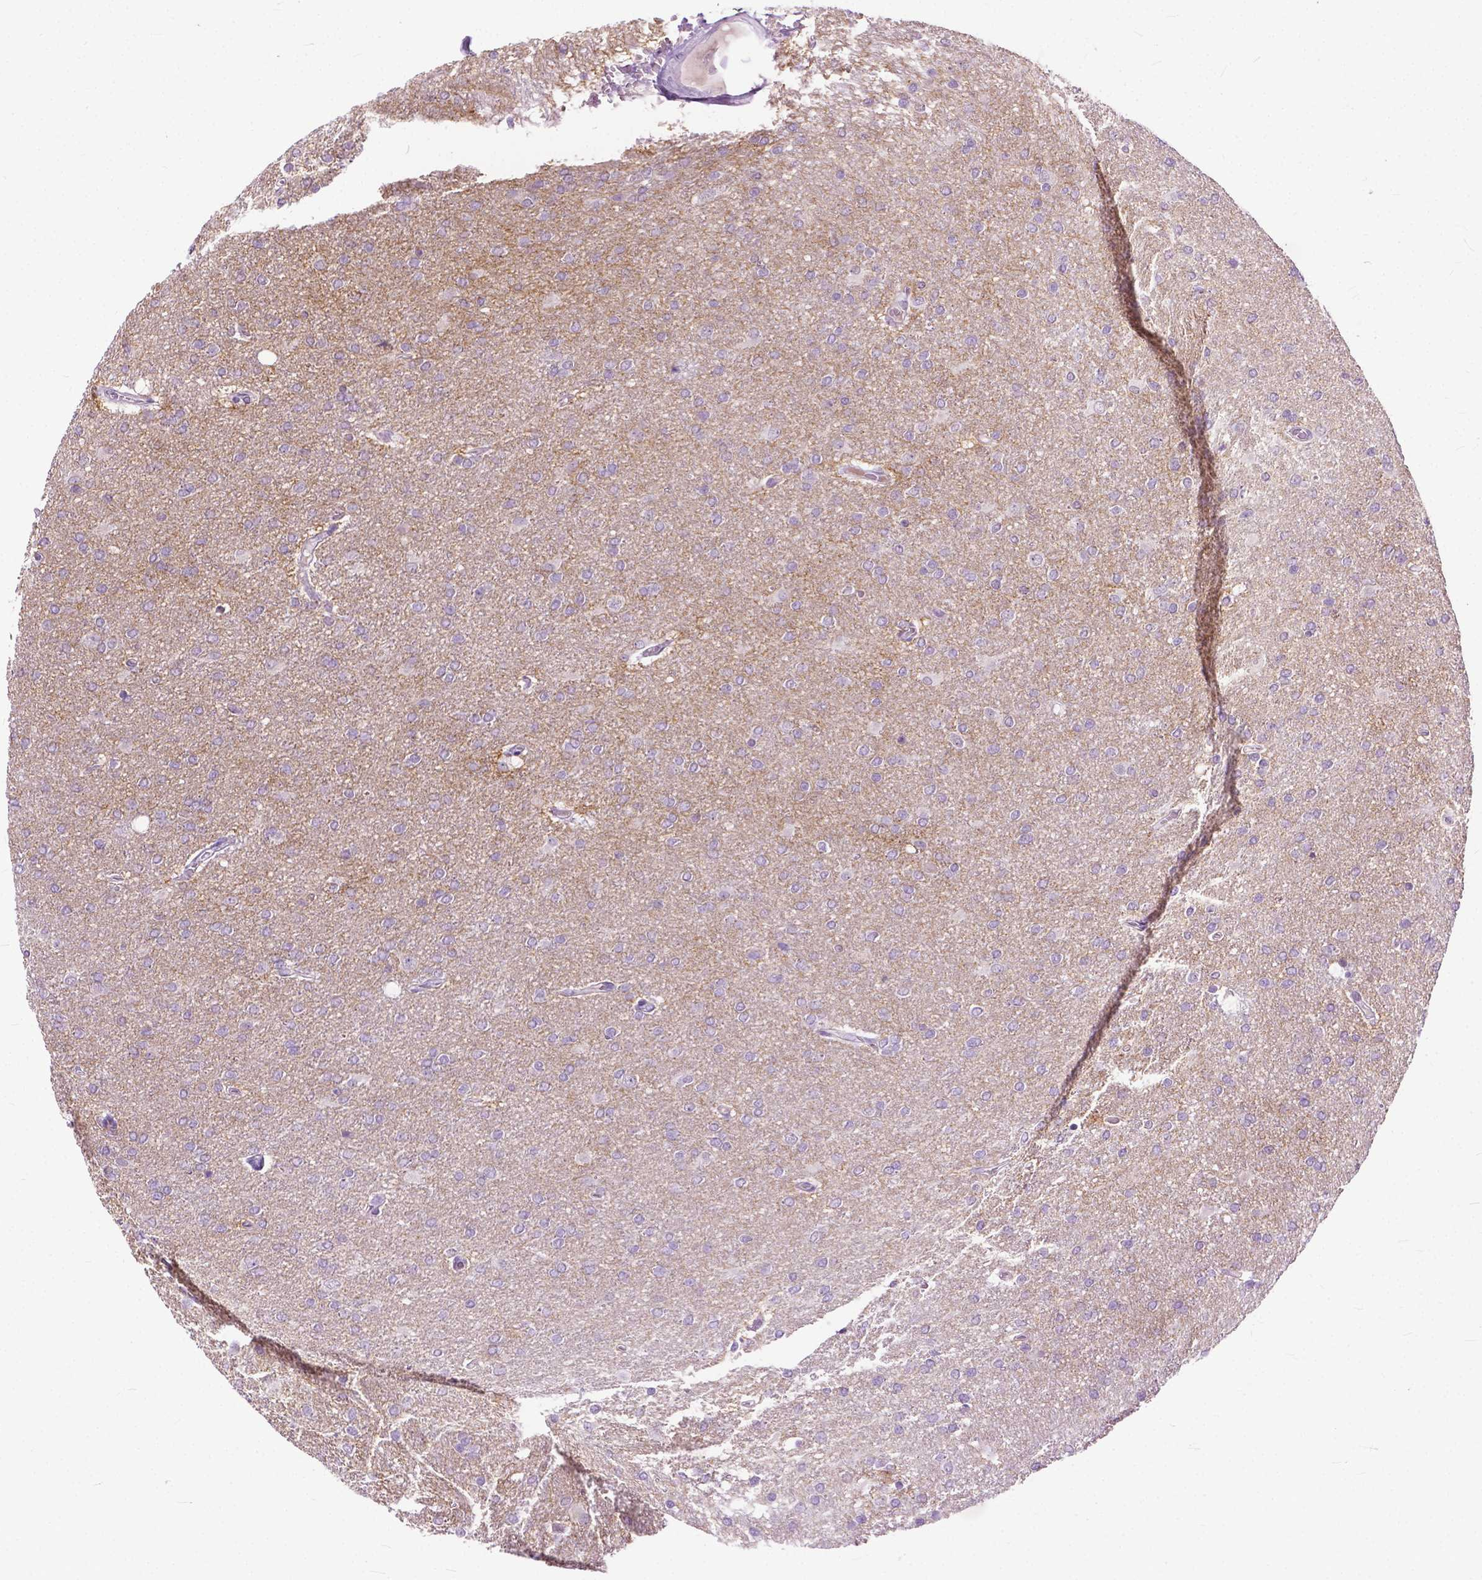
{"staining": {"intensity": "negative", "quantity": "none", "location": "none"}, "tissue": "glioma", "cell_type": "Tumor cells", "image_type": "cancer", "snomed": [{"axis": "morphology", "description": "Glioma, malignant, High grade"}, {"axis": "topography", "description": "Cerebral cortex"}], "caption": "Protein analysis of glioma shows no significant positivity in tumor cells.", "gene": "GPR37L1", "patient": {"sex": "male", "age": 70}}